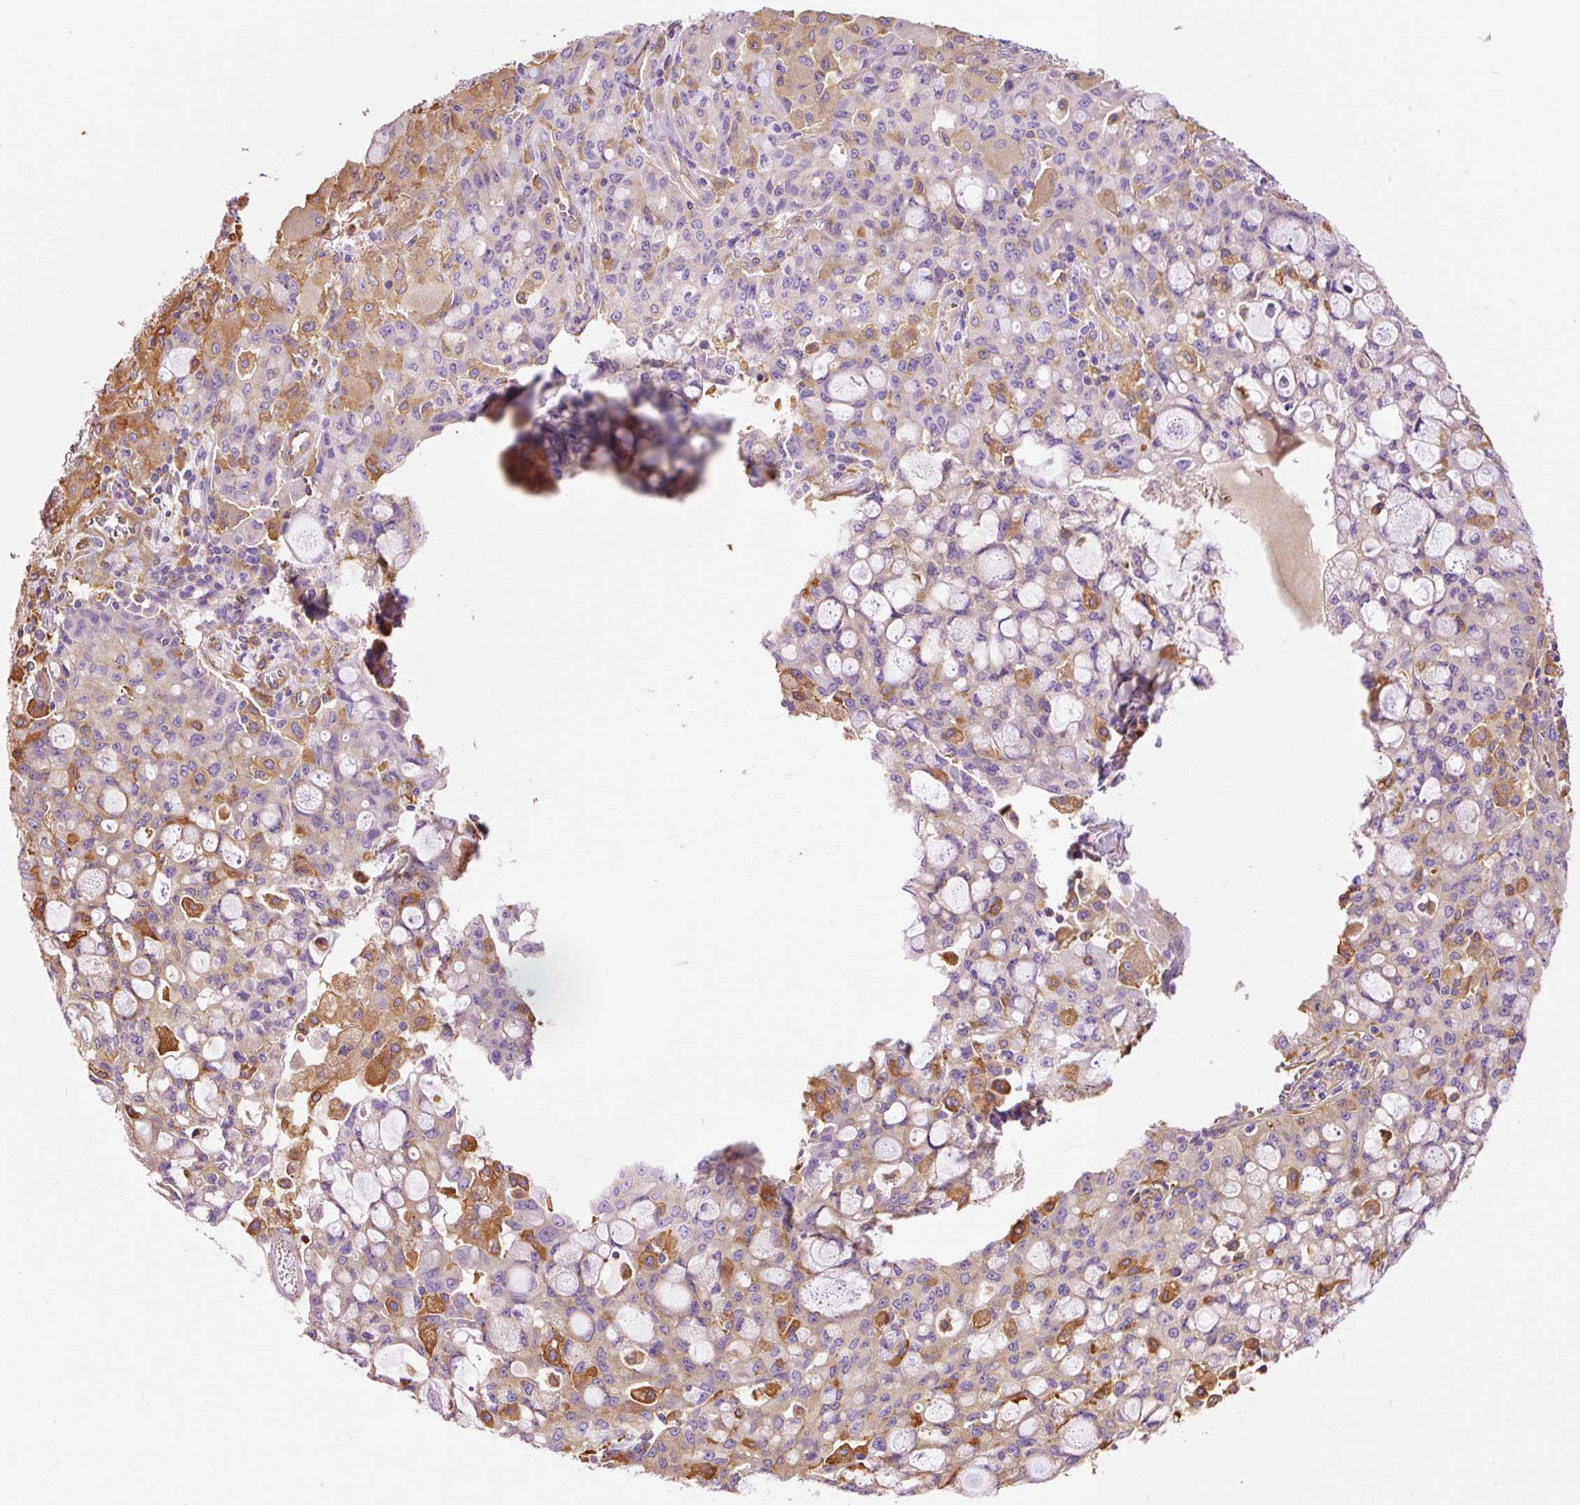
{"staining": {"intensity": "moderate", "quantity": "<25%", "location": "cytoplasmic/membranous"}, "tissue": "lung cancer", "cell_type": "Tumor cells", "image_type": "cancer", "snomed": [{"axis": "morphology", "description": "Adenocarcinoma, NOS"}, {"axis": "topography", "description": "Lung"}], "caption": "Lung cancer was stained to show a protein in brown. There is low levels of moderate cytoplasmic/membranous staining in approximately <25% of tumor cells. (DAB = brown stain, brightfield microscopy at high magnification).", "gene": "IL10RB", "patient": {"sex": "female", "age": 44}}